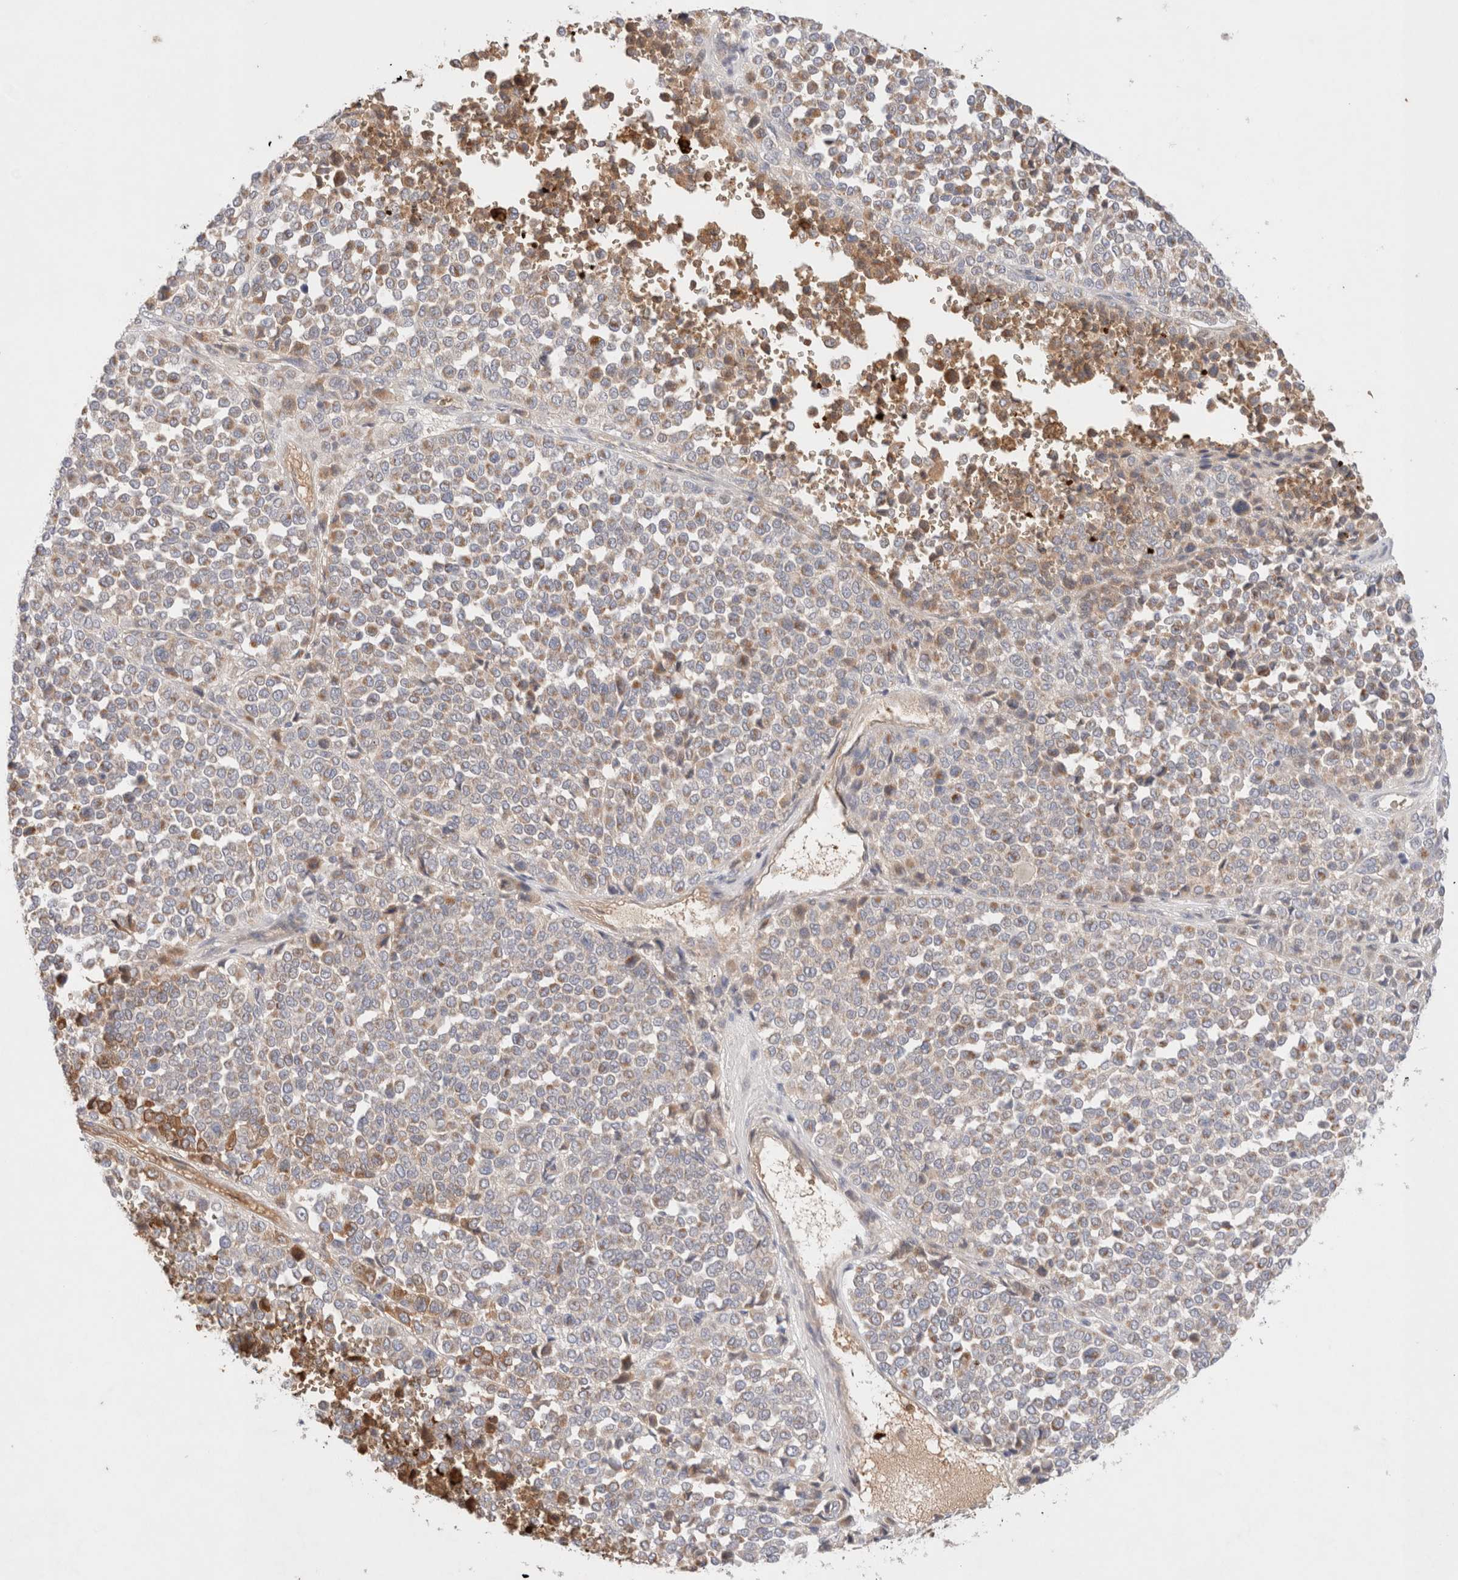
{"staining": {"intensity": "weak", "quantity": "25%-75%", "location": "cytoplasmic/membranous"}, "tissue": "melanoma", "cell_type": "Tumor cells", "image_type": "cancer", "snomed": [{"axis": "morphology", "description": "Malignant melanoma, Metastatic site"}, {"axis": "topography", "description": "Pancreas"}], "caption": "Melanoma stained with immunohistochemistry (IHC) exhibits weak cytoplasmic/membranous staining in approximately 25%-75% of tumor cells.", "gene": "MST1", "patient": {"sex": "female", "age": 30}}